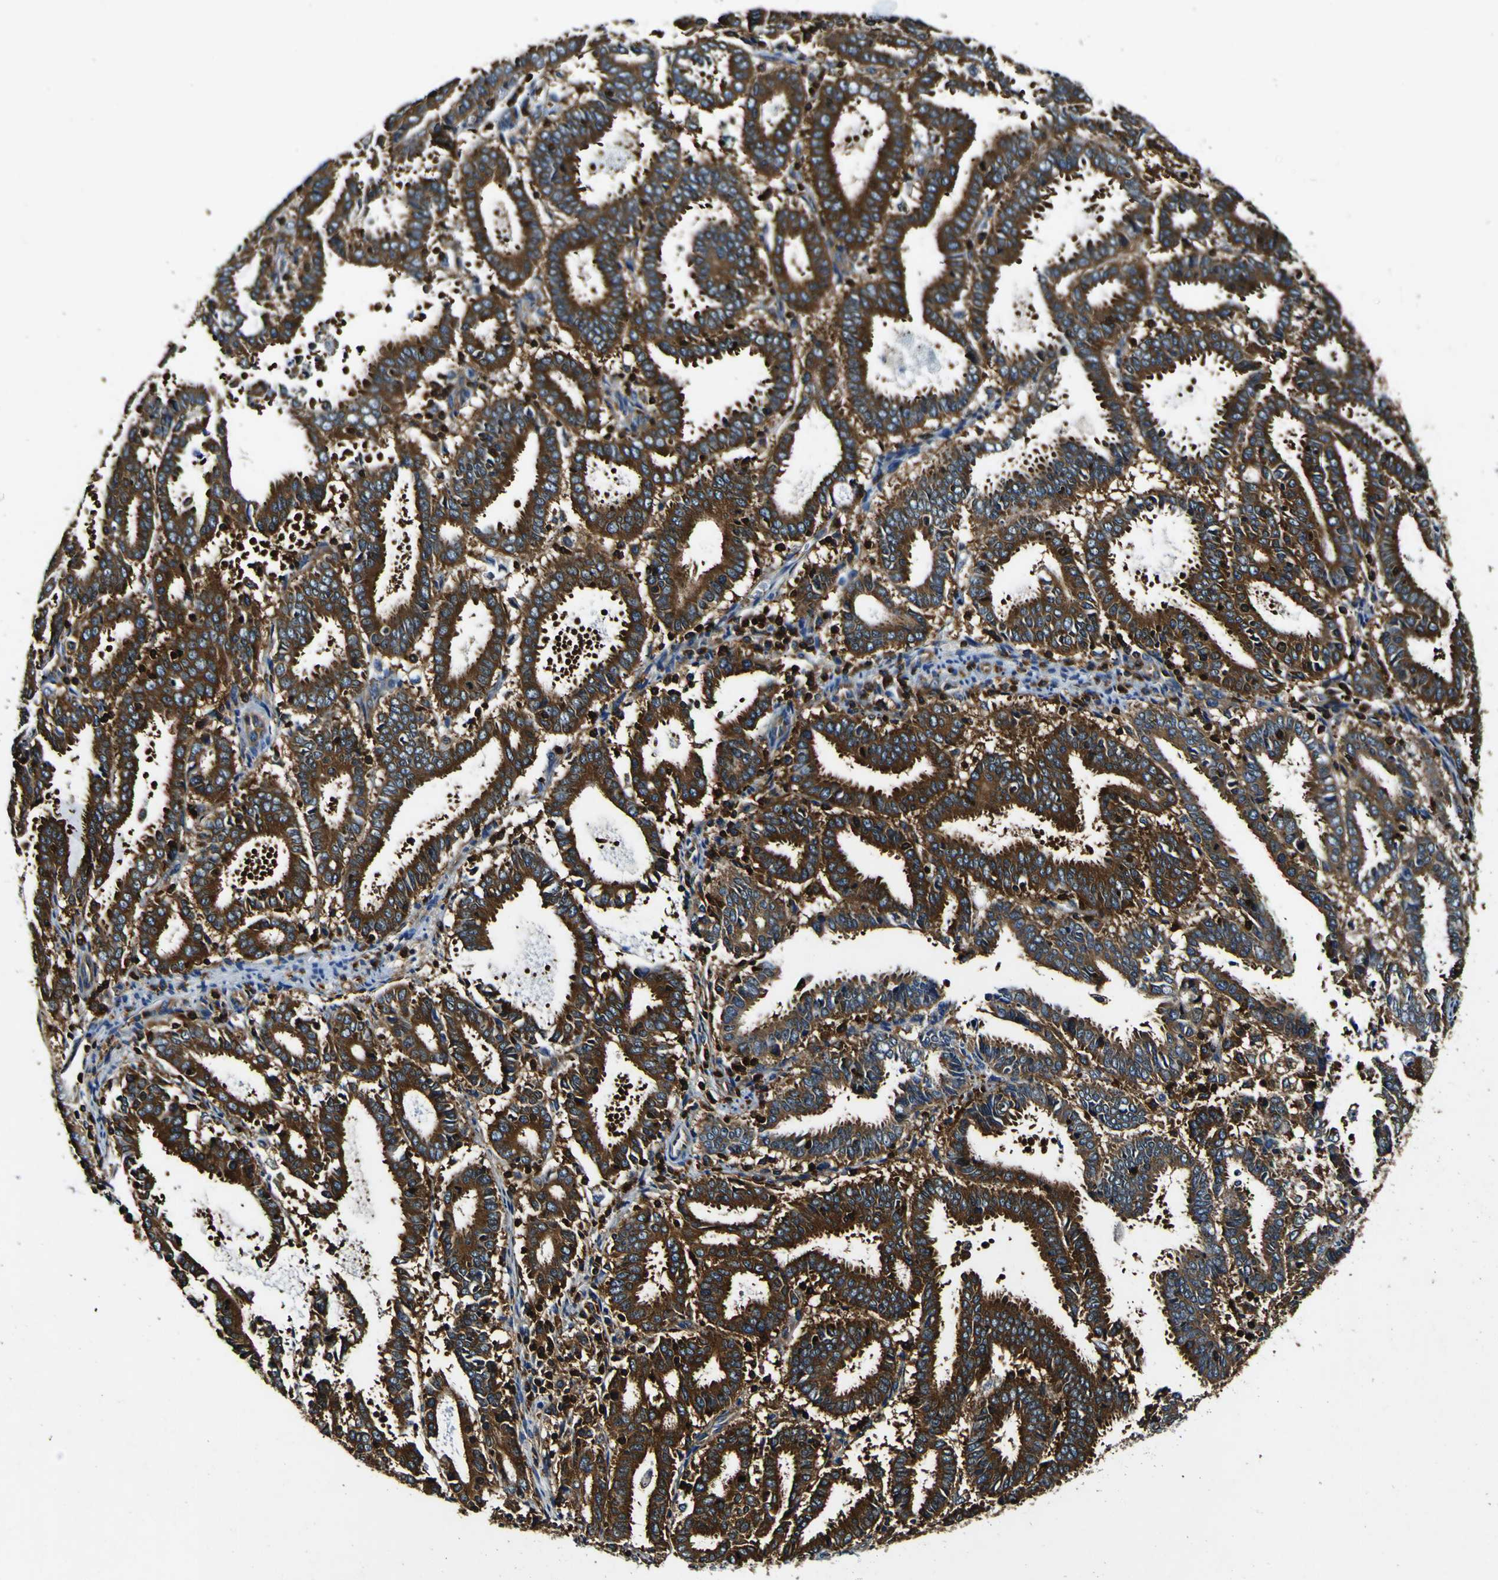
{"staining": {"intensity": "strong", "quantity": ">75%", "location": "cytoplasmic/membranous"}, "tissue": "endometrial cancer", "cell_type": "Tumor cells", "image_type": "cancer", "snomed": [{"axis": "morphology", "description": "Adenocarcinoma, NOS"}, {"axis": "topography", "description": "Uterus"}], "caption": "Immunohistochemistry (DAB) staining of endometrial cancer demonstrates strong cytoplasmic/membranous protein expression in approximately >75% of tumor cells. The staining is performed using DAB brown chromogen to label protein expression. The nuclei are counter-stained blue using hematoxylin.", "gene": "RHOT2", "patient": {"sex": "female", "age": 83}}